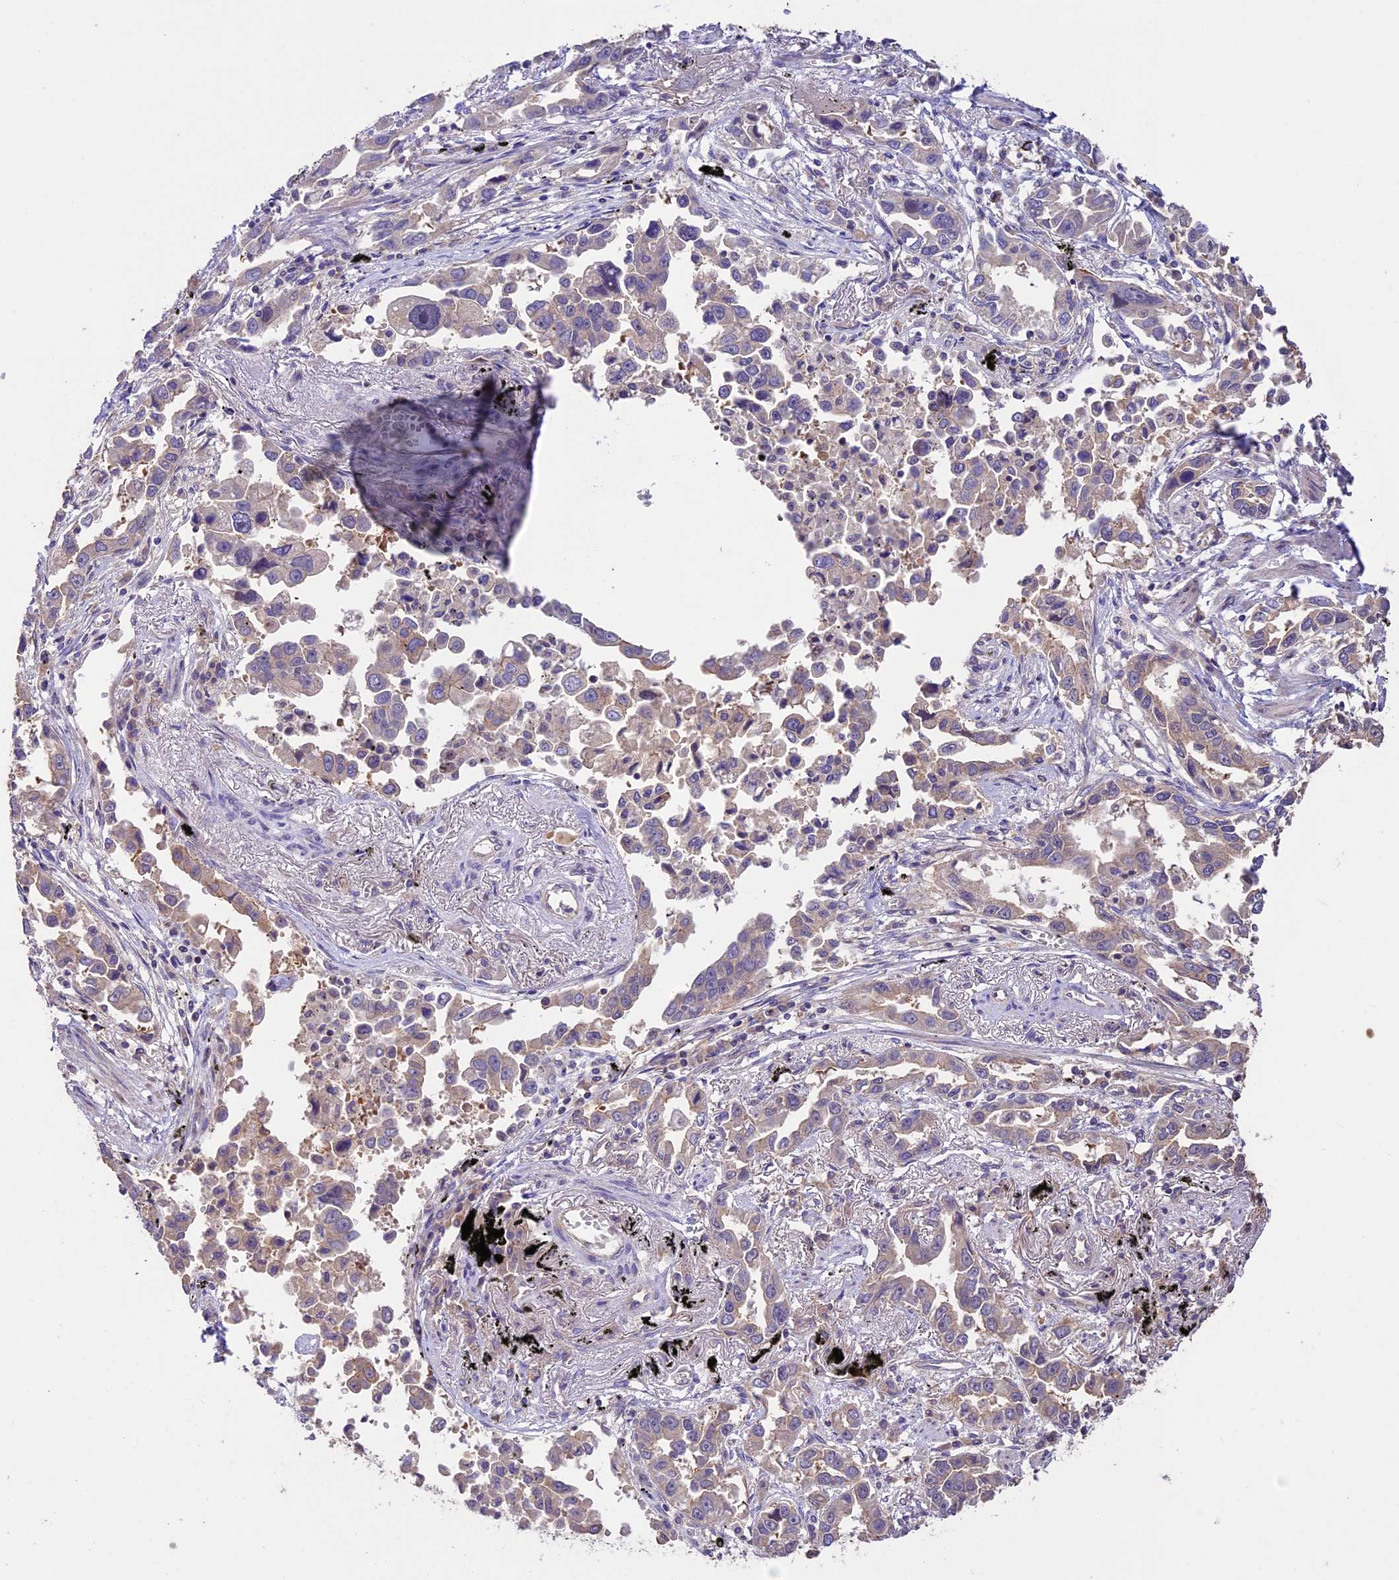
{"staining": {"intensity": "weak", "quantity": "<25%", "location": "cytoplasmic/membranous"}, "tissue": "lung cancer", "cell_type": "Tumor cells", "image_type": "cancer", "snomed": [{"axis": "morphology", "description": "Adenocarcinoma, NOS"}, {"axis": "topography", "description": "Lung"}], "caption": "Tumor cells are negative for brown protein staining in lung cancer (adenocarcinoma). (DAB (3,3'-diaminobenzidine) immunohistochemistry (IHC), high magnification).", "gene": "BCAS4", "patient": {"sex": "male", "age": 67}}